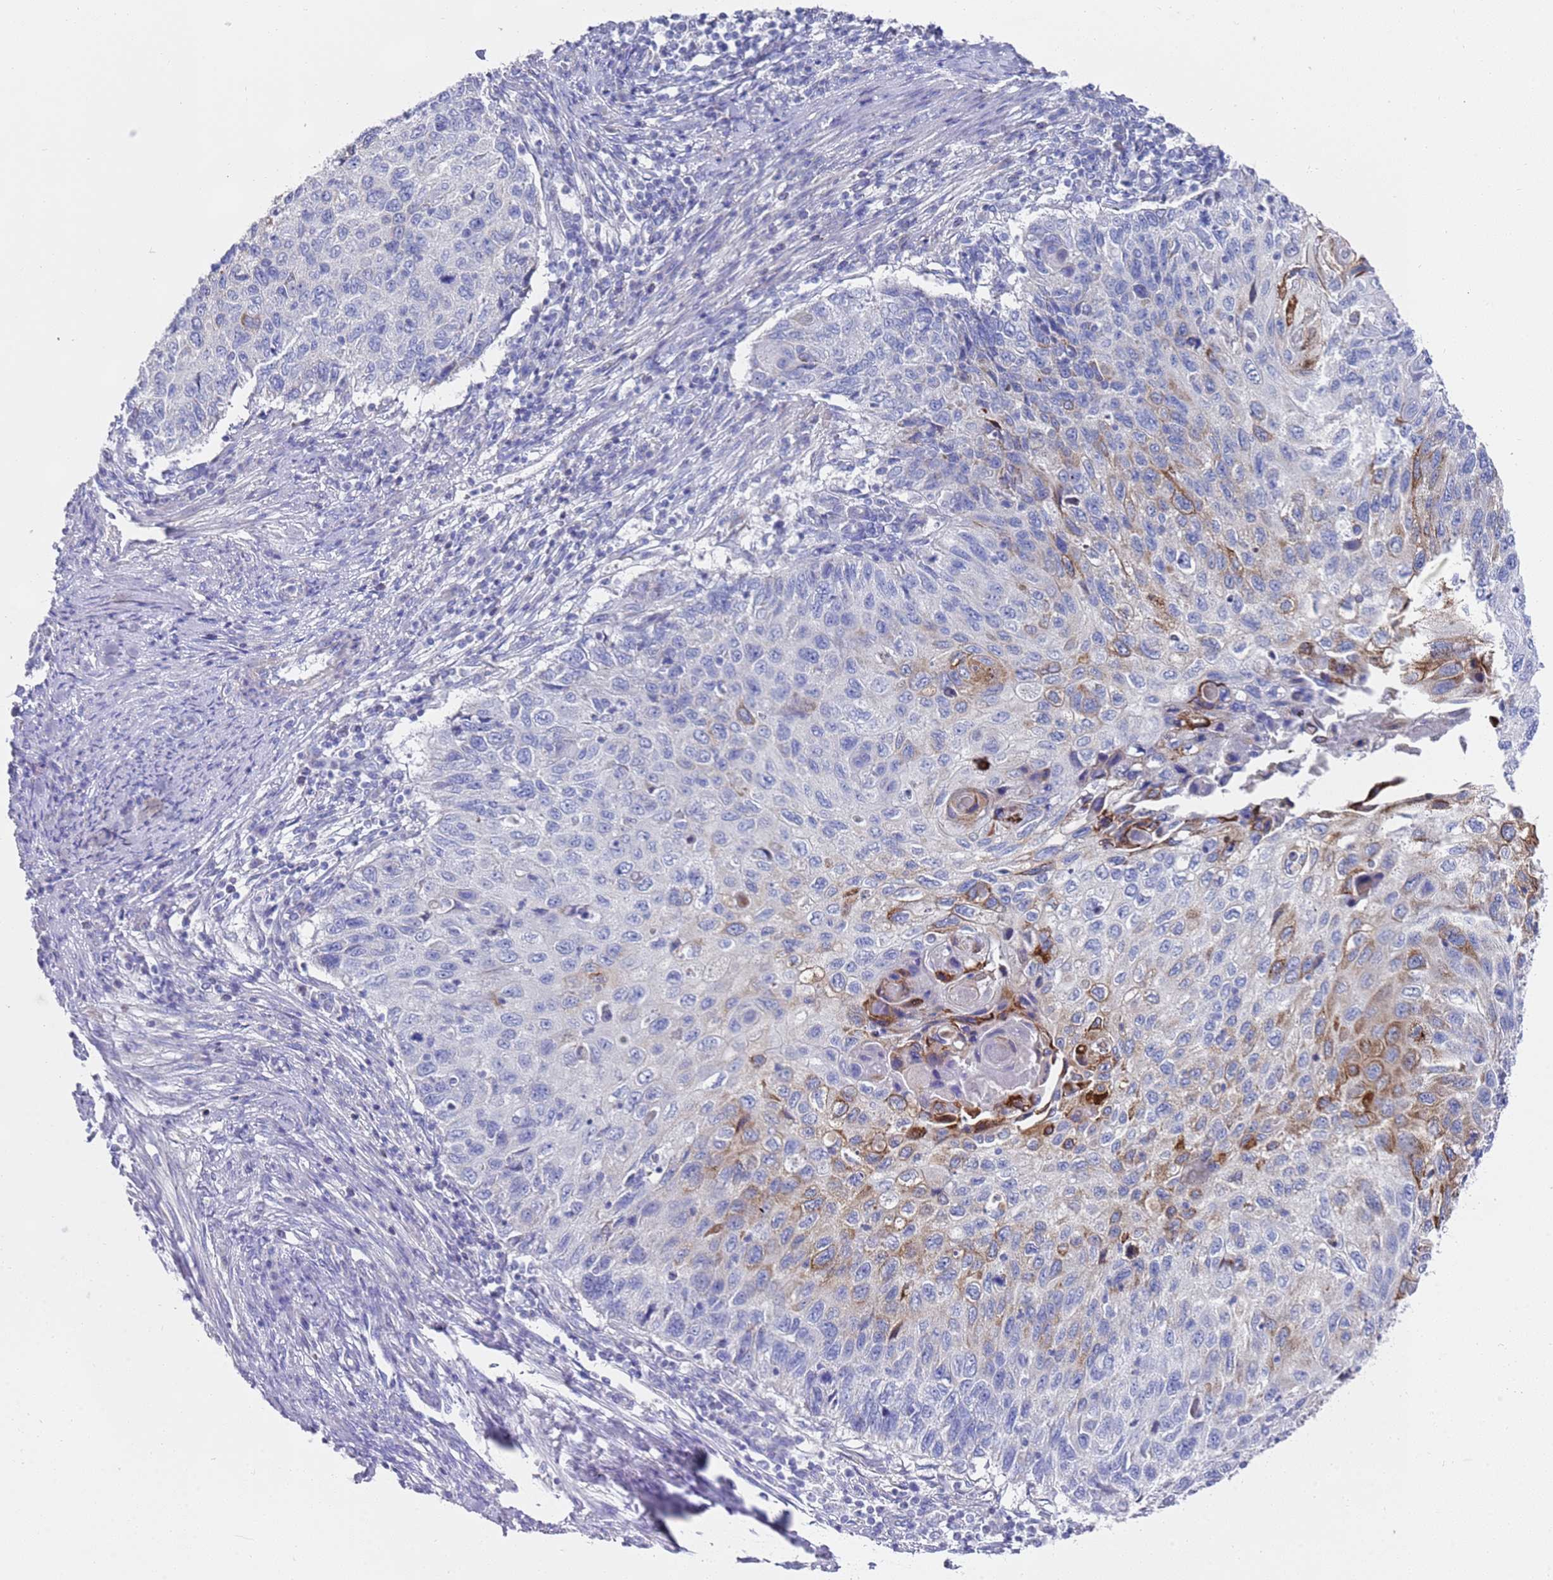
{"staining": {"intensity": "strong", "quantity": "<25%", "location": "cytoplasmic/membranous"}, "tissue": "cervical cancer", "cell_type": "Tumor cells", "image_type": "cancer", "snomed": [{"axis": "morphology", "description": "Squamous cell carcinoma, NOS"}, {"axis": "topography", "description": "Cervix"}], "caption": "The photomicrograph reveals a brown stain indicating the presence of a protein in the cytoplasmic/membranous of tumor cells in squamous cell carcinoma (cervical).", "gene": "SCAPER", "patient": {"sex": "female", "age": 70}}